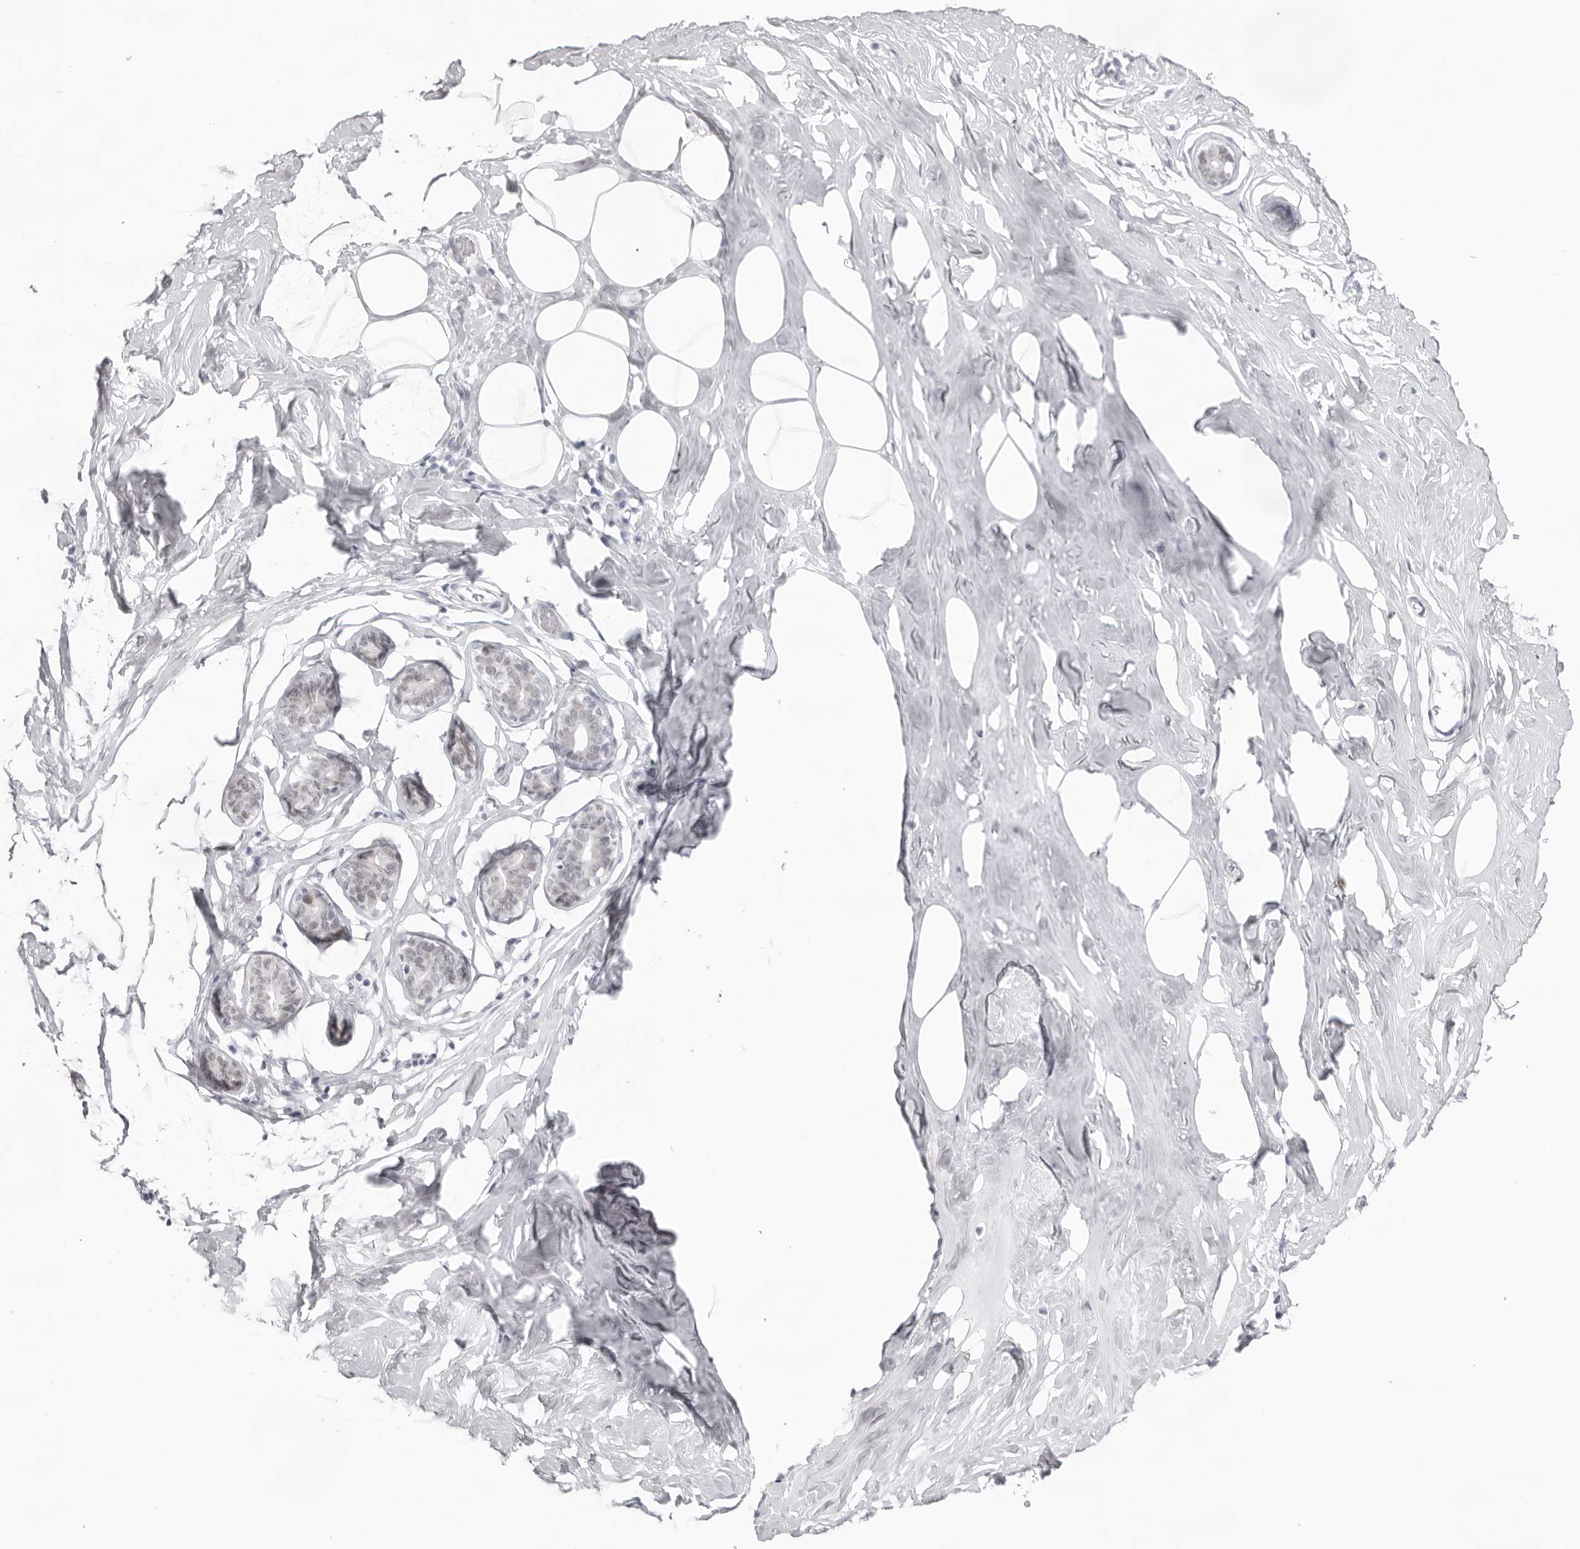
{"staining": {"intensity": "negative", "quantity": "none", "location": "none"}, "tissue": "adipose tissue", "cell_type": "Adipocytes", "image_type": "normal", "snomed": [{"axis": "morphology", "description": "Normal tissue, NOS"}, {"axis": "morphology", "description": "Fibrosis, NOS"}, {"axis": "topography", "description": "Breast"}, {"axis": "topography", "description": "Adipose tissue"}], "caption": "Image shows no protein staining in adipocytes of unremarkable adipose tissue. Nuclei are stained in blue.", "gene": "KLK12", "patient": {"sex": "female", "age": 39}}